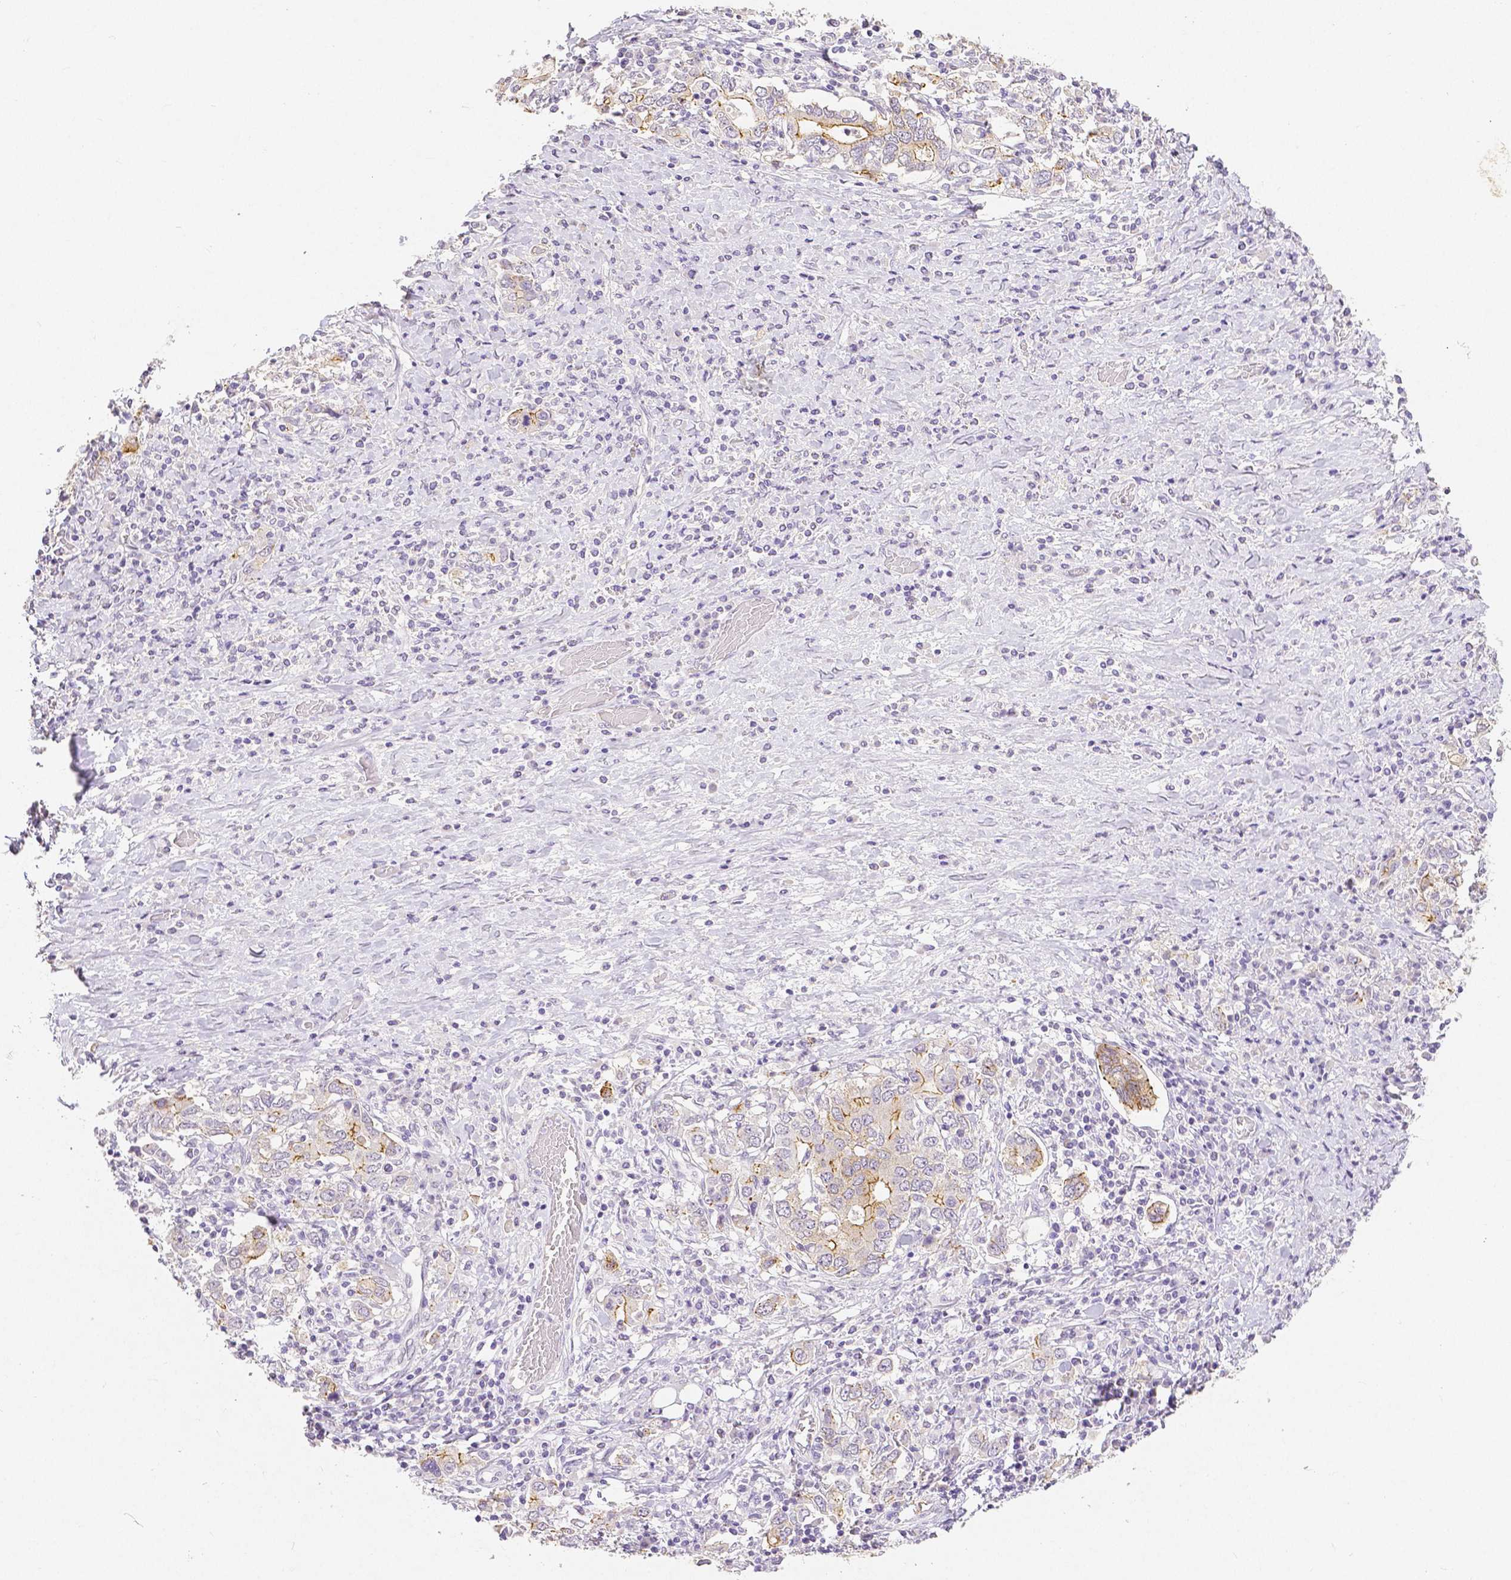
{"staining": {"intensity": "moderate", "quantity": "<25%", "location": "cytoplasmic/membranous"}, "tissue": "stomach cancer", "cell_type": "Tumor cells", "image_type": "cancer", "snomed": [{"axis": "morphology", "description": "Adenocarcinoma, NOS"}, {"axis": "topography", "description": "Stomach, upper"}, {"axis": "topography", "description": "Stomach"}], "caption": "Human adenocarcinoma (stomach) stained for a protein (brown) exhibits moderate cytoplasmic/membranous positive positivity in about <25% of tumor cells.", "gene": "OCLN", "patient": {"sex": "male", "age": 62}}